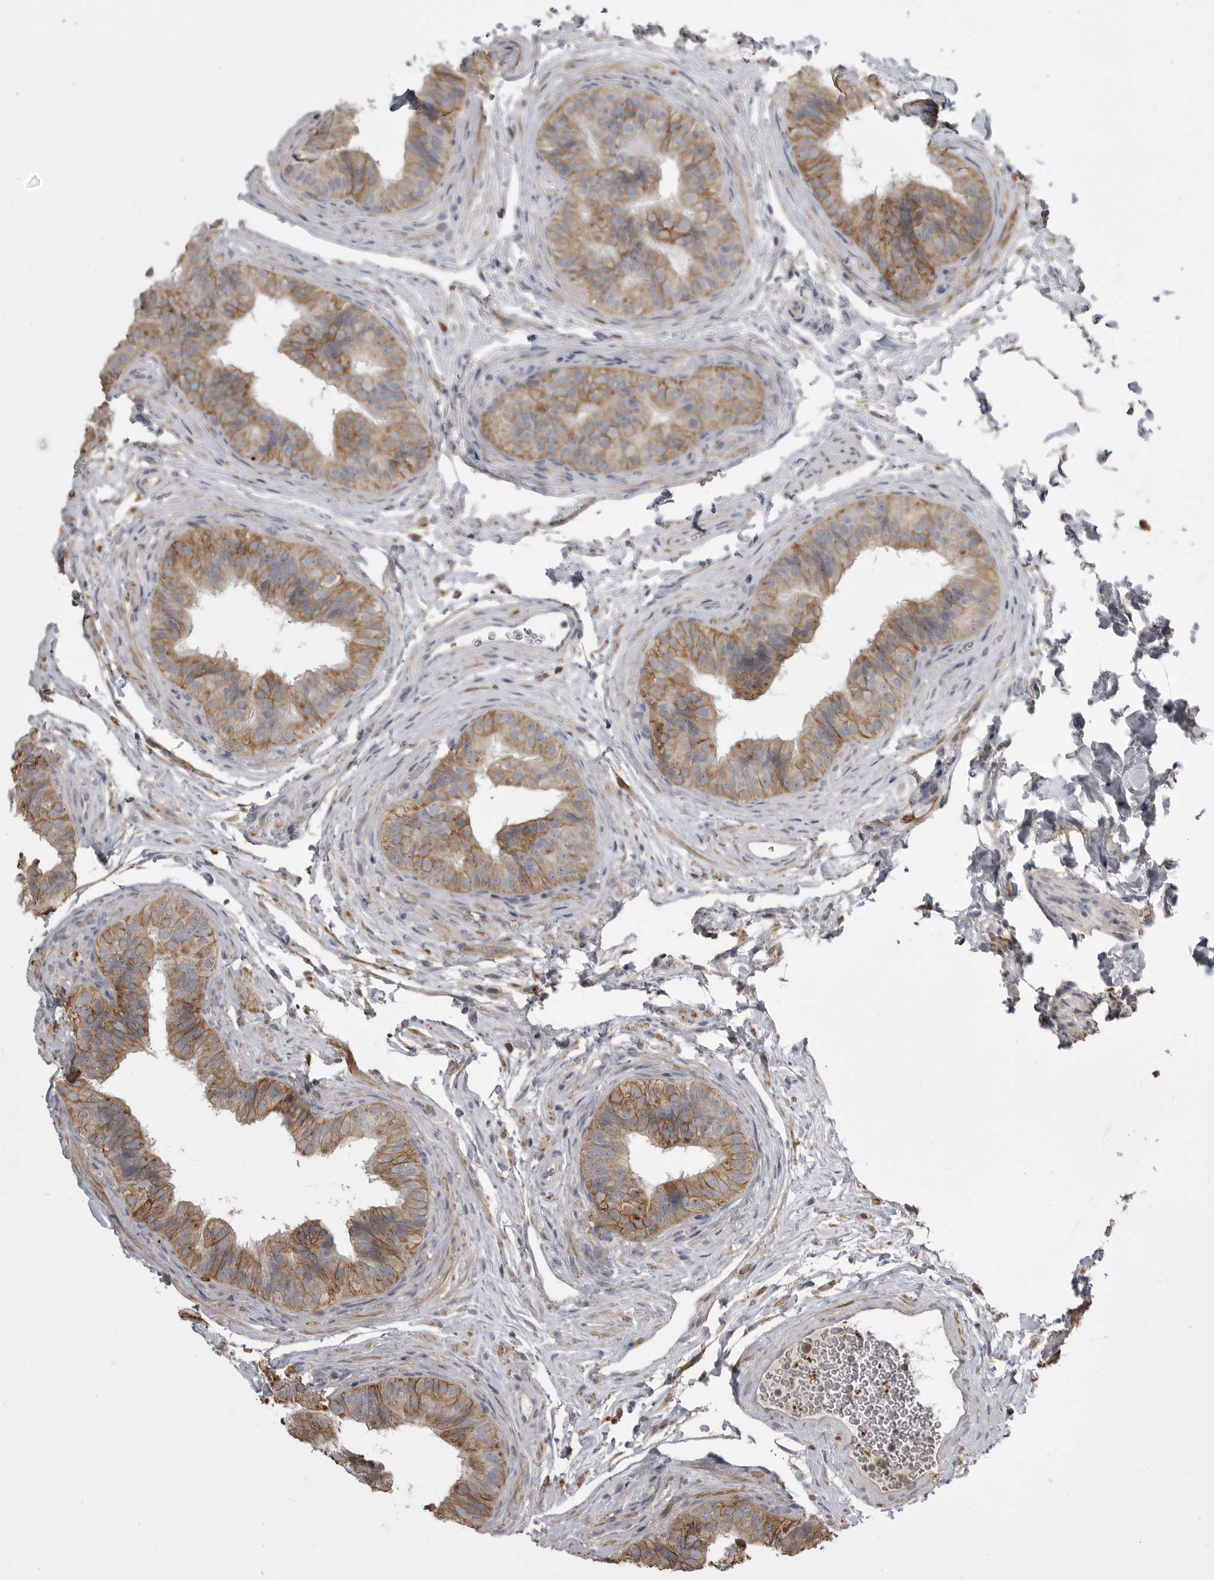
{"staining": {"intensity": "moderate", "quantity": "25%-75%", "location": "cytoplasmic/membranous"}, "tissue": "epididymis", "cell_type": "Glandular cells", "image_type": "normal", "snomed": [{"axis": "morphology", "description": "Normal tissue, NOS"}, {"axis": "topography", "description": "Epididymis"}], "caption": "An image showing moderate cytoplasmic/membranous staining in approximately 25%-75% of glandular cells in unremarkable epididymis, as visualized by brown immunohistochemical staining.", "gene": "CMTM6", "patient": {"sex": "male", "age": 49}}